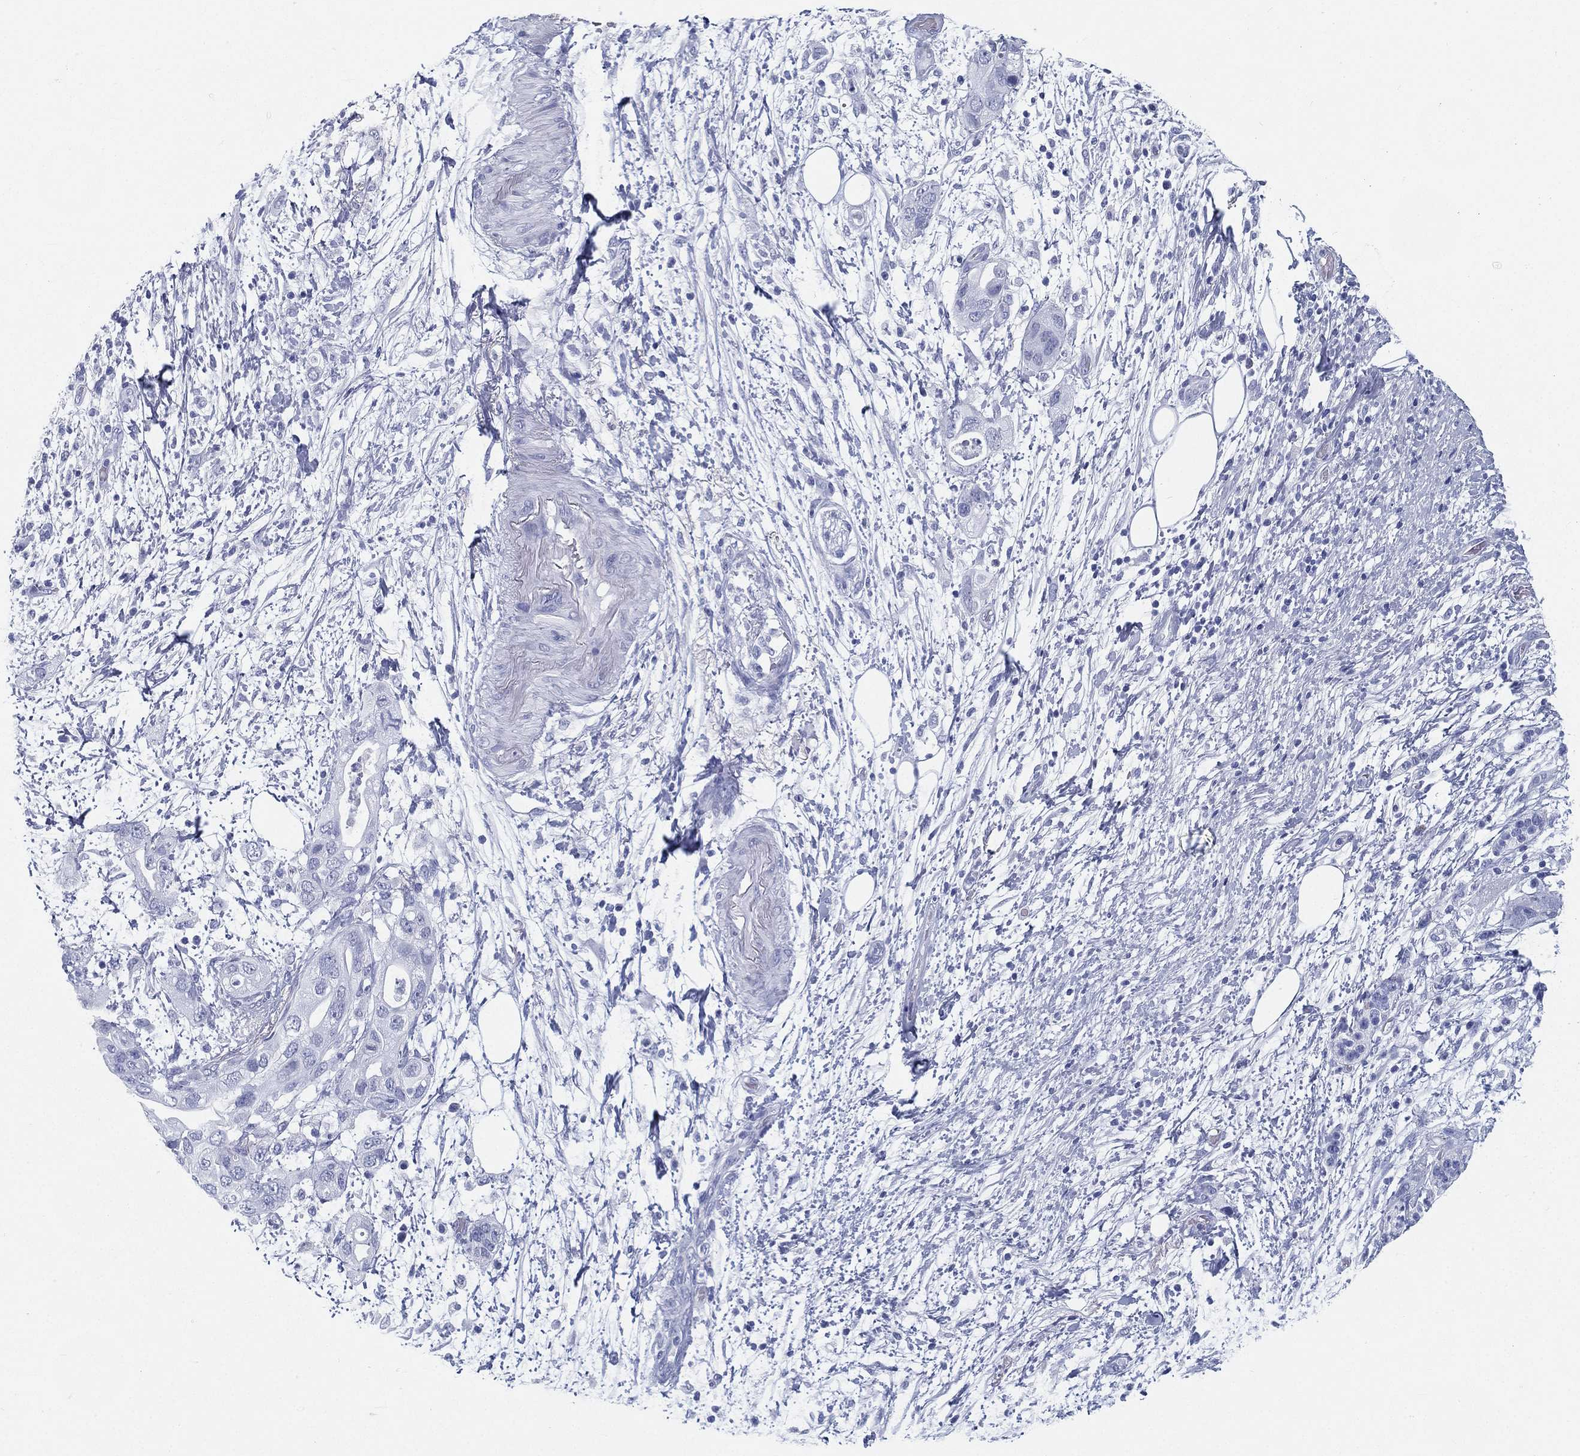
{"staining": {"intensity": "negative", "quantity": "none", "location": "none"}, "tissue": "pancreatic cancer", "cell_type": "Tumor cells", "image_type": "cancer", "snomed": [{"axis": "morphology", "description": "Adenocarcinoma, NOS"}, {"axis": "topography", "description": "Pancreas"}], "caption": "A high-resolution photomicrograph shows immunohistochemistry (IHC) staining of pancreatic cancer, which demonstrates no significant expression in tumor cells. The staining is performed using DAB (3,3'-diaminobenzidine) brown chromogen with nuclei counter-stained in using hematoxylin.", "gene": "ATP1B2", "patient": {"sex": "female", "age": 72}}